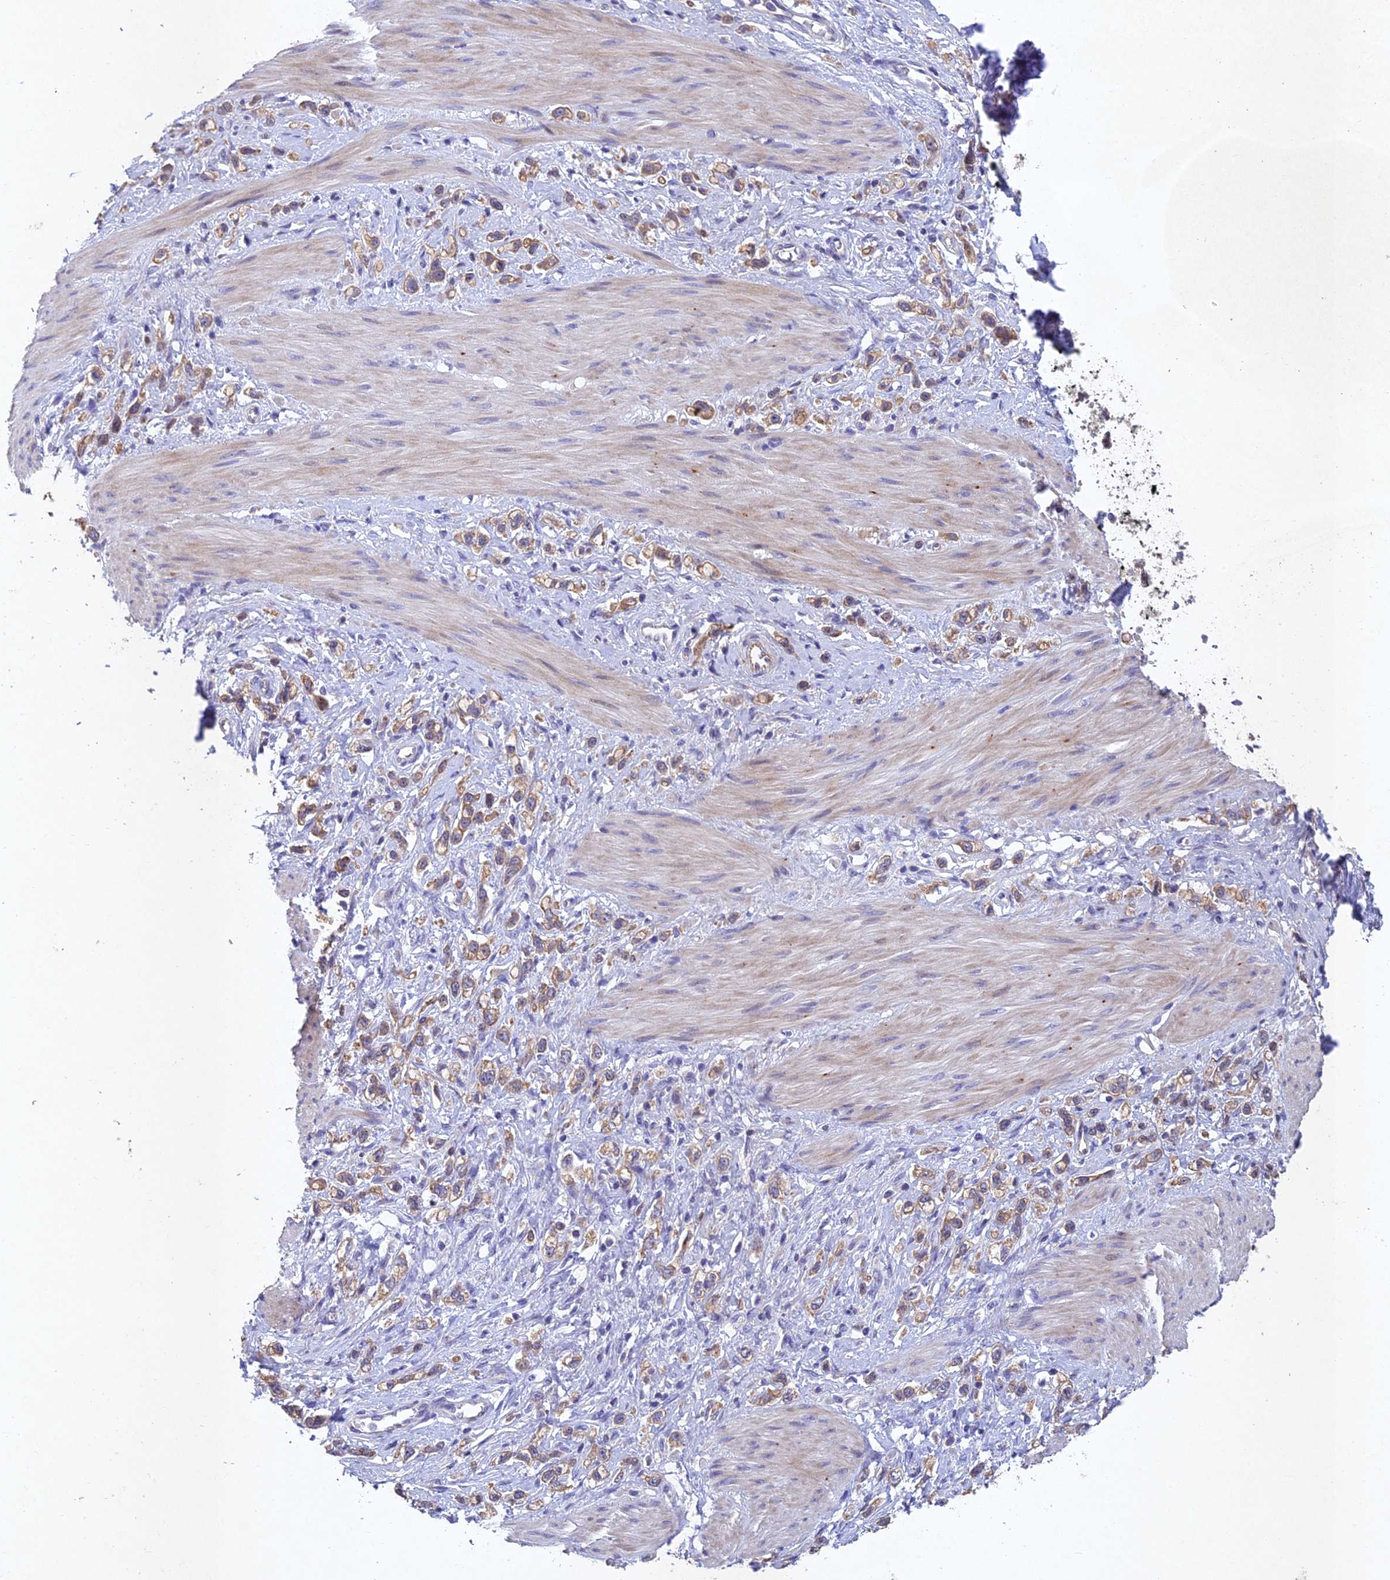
{"staining": {"intensity": "moderate", "quantity": ">75%", "location": "cytoplasmic/membranous"}, "tissue": "stomach cancer", "cell_type": "Tumor cells", "image_type": "cancer", "snomed": [{"axis": "morphology", "description": "Adenocarcinoma, NOS"}, {"axis": "topography", "description": "Stomach"}], "caption": "Immunohistochemistry photomicrograph of human stomach adenocarcinoma stained for a protein (brown), which displays medium levels of moderate cytoplasmic/membranous expression in about >75% of tumor cells.", "gene": "NSMCE1", "patient": {"sex": "female", "age": 65}}